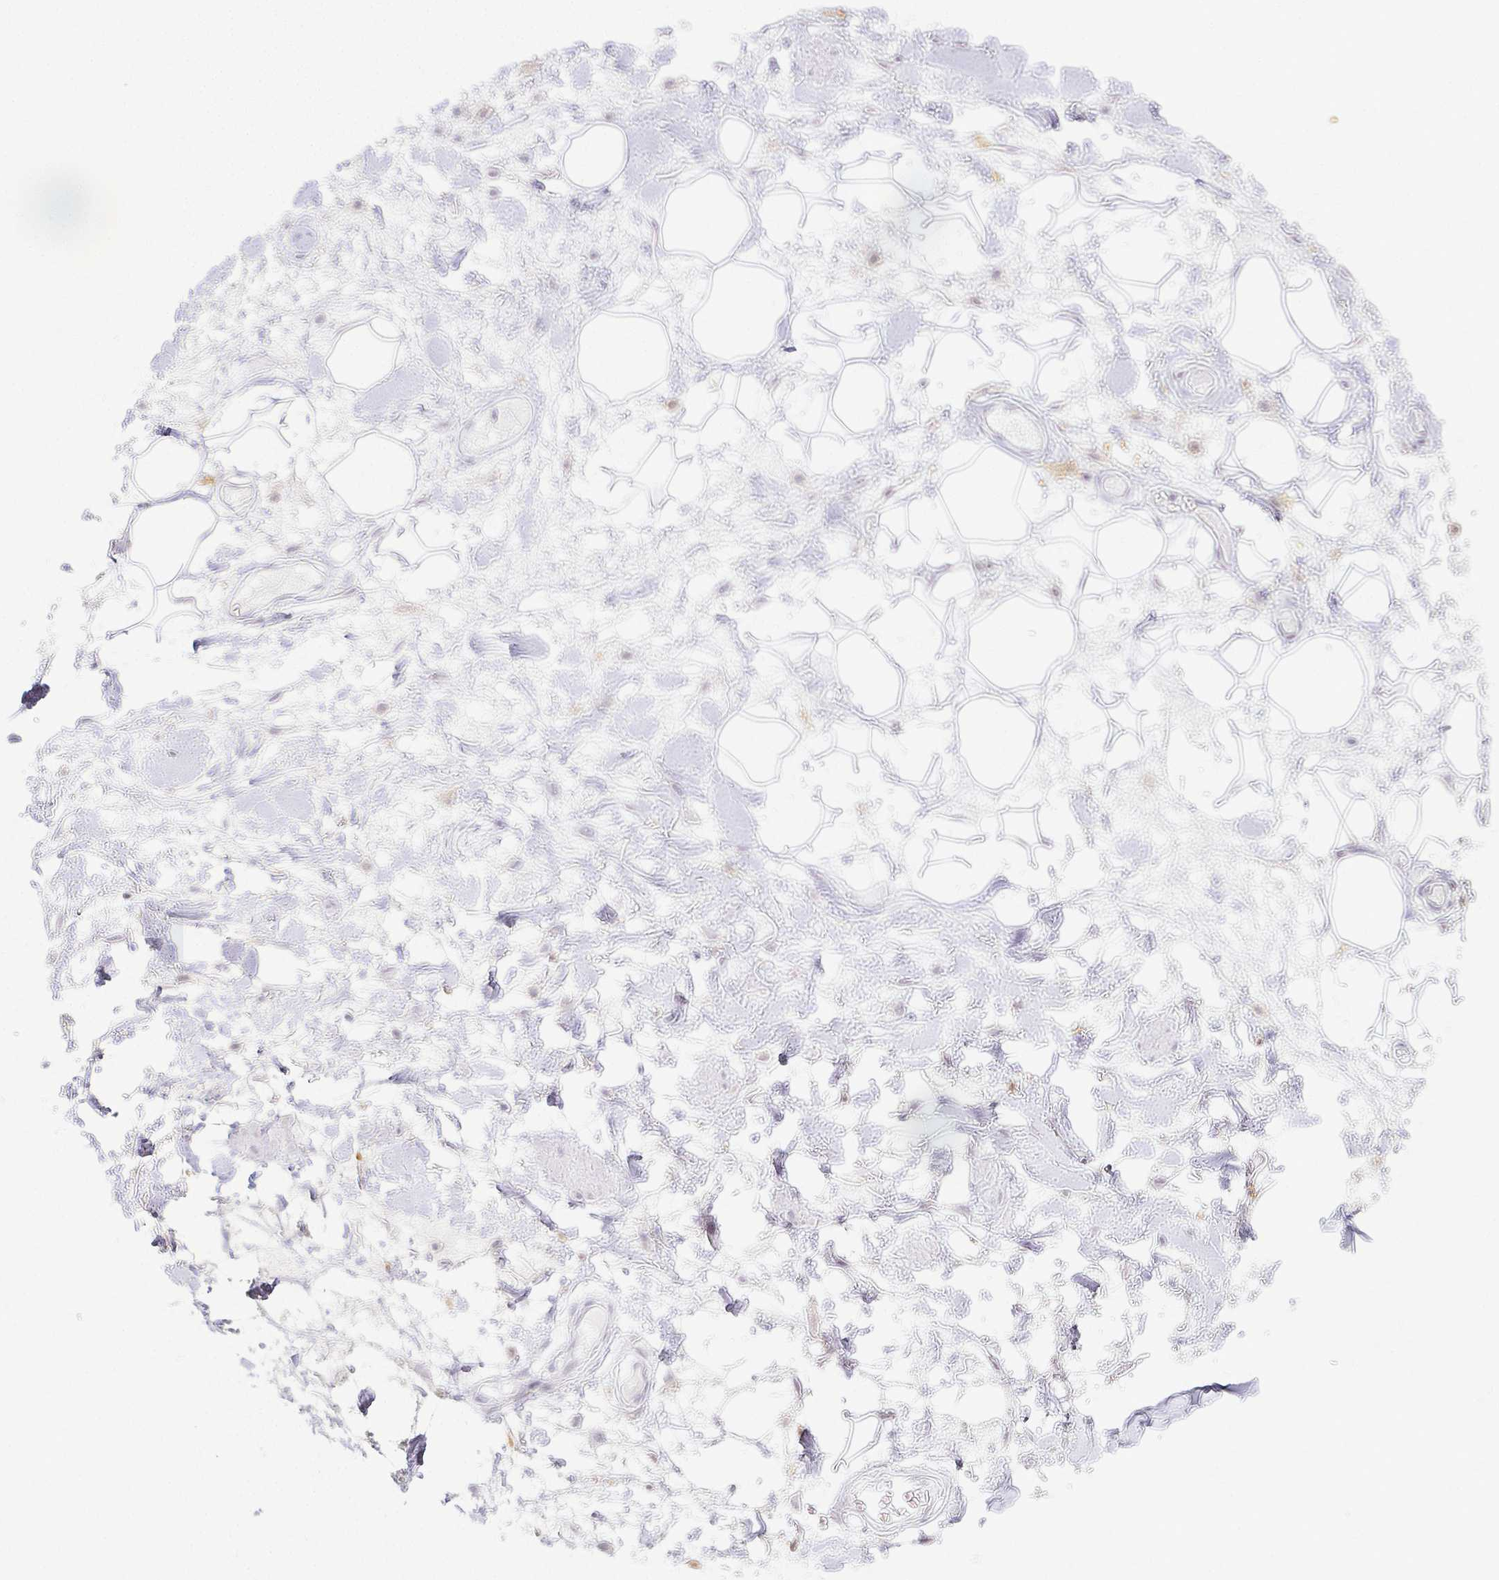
{"staining": {"intensity": "negative", "quantity": "none", "location": "none"}, "tissue": "adipose tissue", "cell_type": "Adipocytes", "image_type": "normal", "snomed": [{"axis": "morphology", "description": "Normal tissue, NOS"}, {"axis": "topography", "description": "Vulva"}, {"axis": "topography", "description": "Peripheral nerve tissue"}], "caption": "Immunohistochemistry (IHC) photomicrograph of normal human adipose tissue stained for a protein (brown), which reveals no staining in adipocytes. (Brightfield microscopy of DAB (3,3'-diaminobenzidine) immunohistochemistry at high magnification).", "gene": "ACAN", "patient": {"sex": "female", "age": 68}}